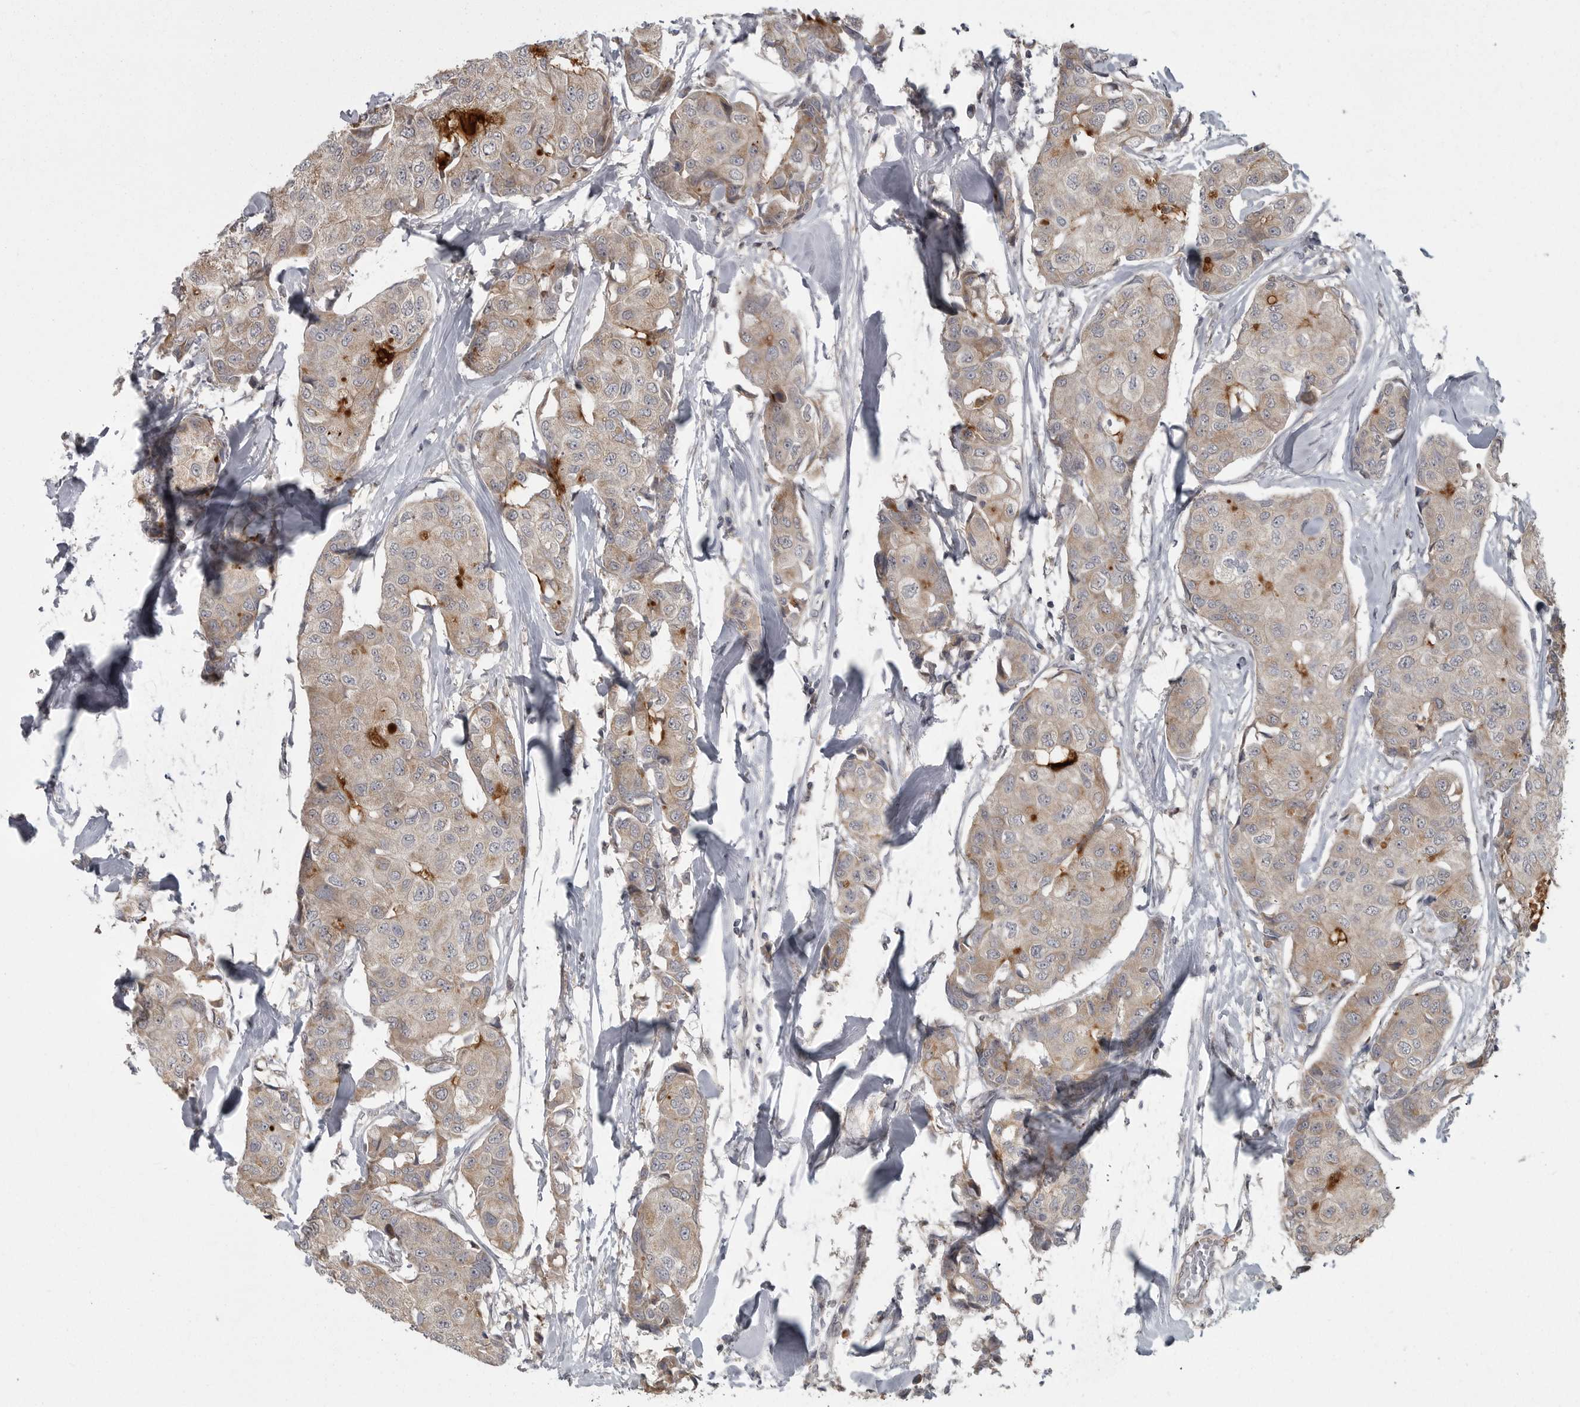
{"staining": {"intensity": "moderate", "quantity": "<25%", "location": "cytoplasmic/membranous"}, "tissue": "breast cancer", "cell_type": "Tumor cells", "image_type": "cancer", "snomed": [{"axis": "morphology", "description": "Duct carcinoma"}, {"axis": "topography", "description": "Breast"}], "caption": "A micrograph of invasive ductal carcinoma (breast) stained for a protein demonstrates moderate cytoplasmic/membranous brown staining in tumor cells.", "gene": "PPP1R9A", "patient": {"sex": "female", "age": 80}}